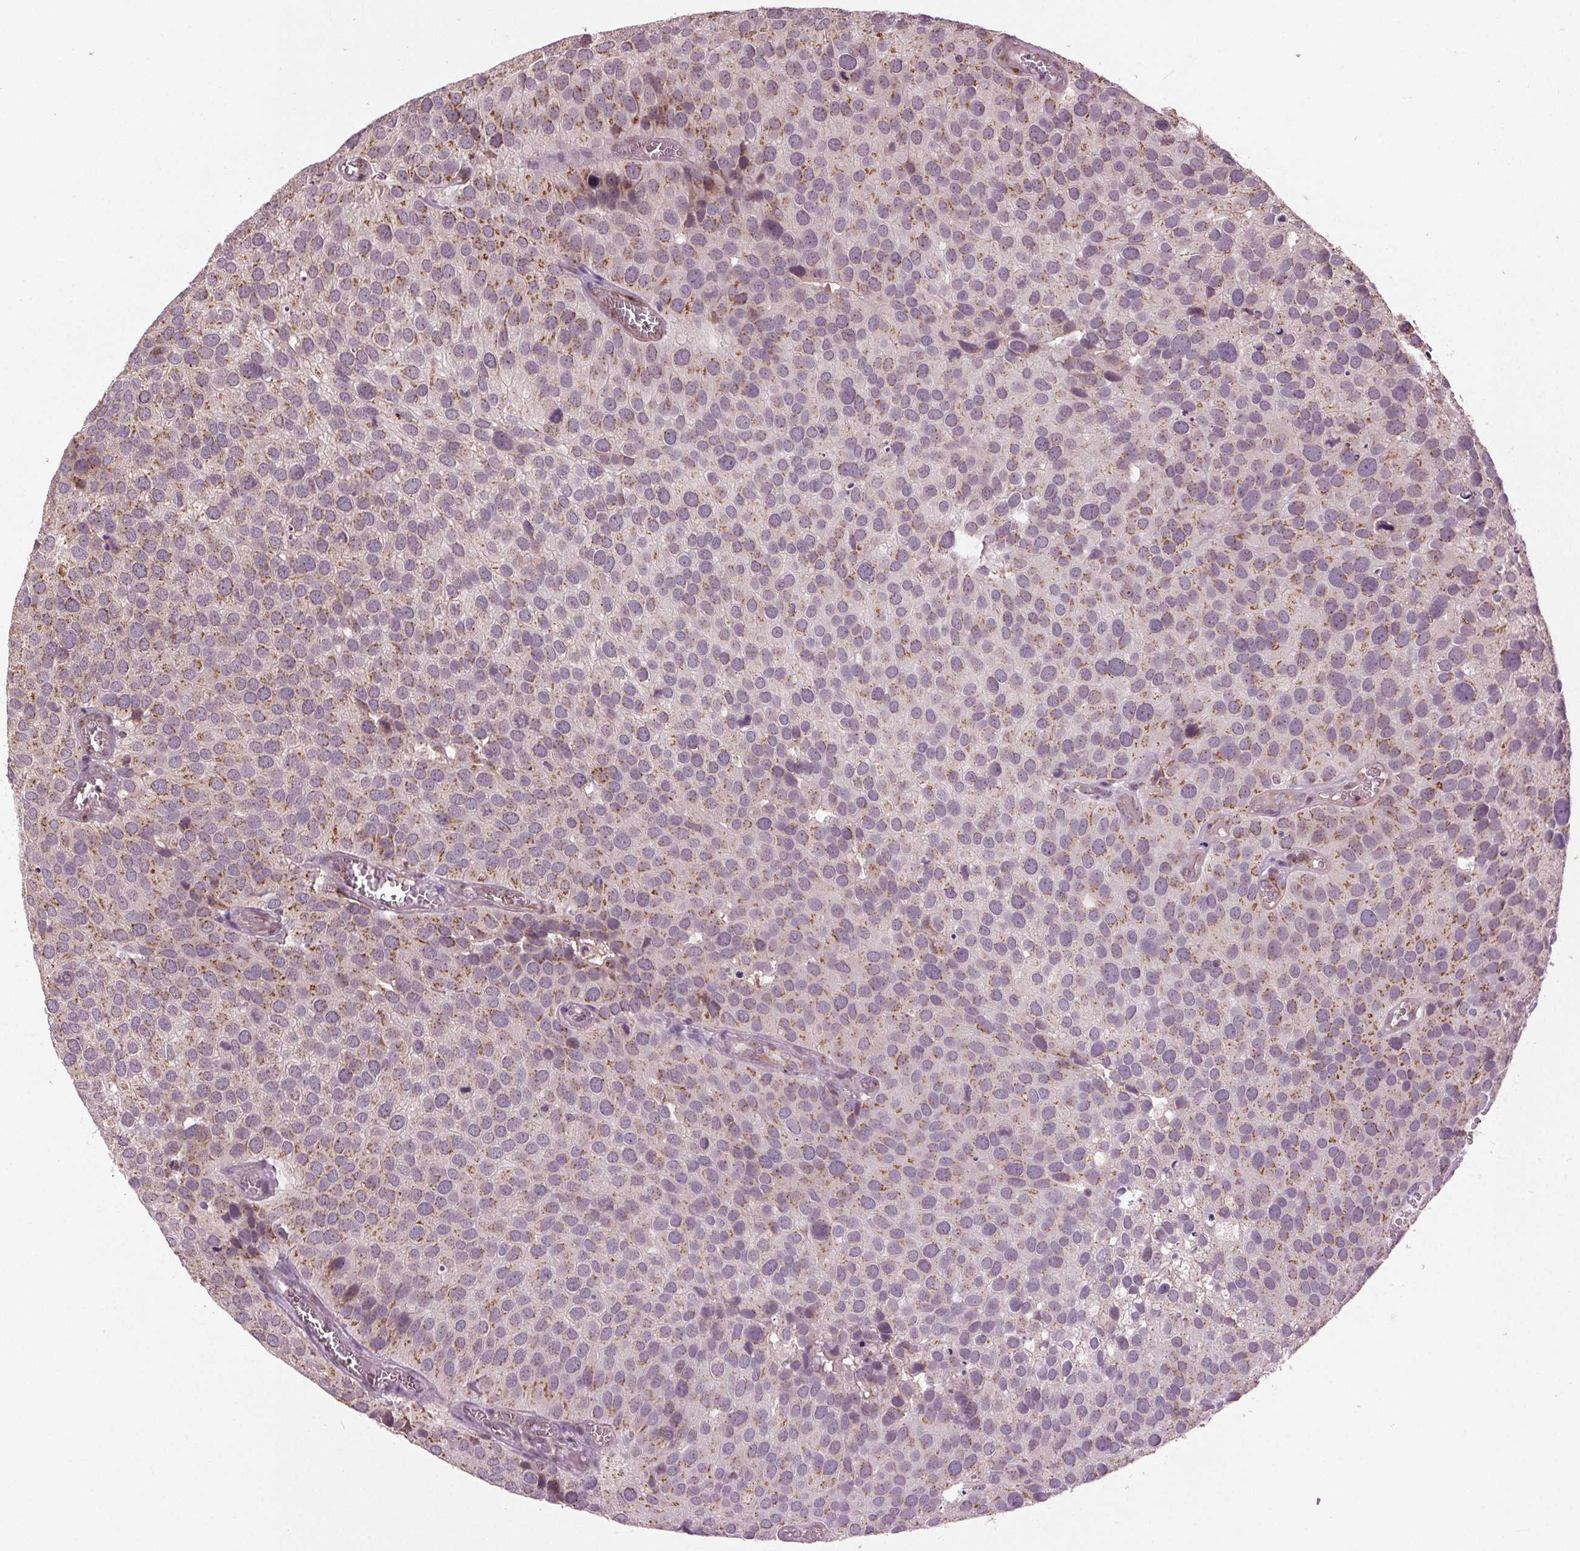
{"staining": {"intensity": "moderate", "quantity": "25%-75%", "location": "cytoplasmic/membranous"}, "tissue": "urothelial cancer", "cell_type": "Tumor cells", "image_type": "cancer", "snomed": [{"axis": "morphology", "description": "Urothelial carcinoma, Low grade"}, {"axis": "topography", "description": "Urinary bladder"}], "caption": "Low-grade urothelial carcinoma tissue reveals moderate cytoplasmic/membranous staining in approximately 25%-75% of tumor cells, visualized by immunohistochemistry. (DAB IHC, brown staining for protein, blue staining for nuclei).", "gene": "BSDC1", "patient": {"sex": "female", "age": 69}}